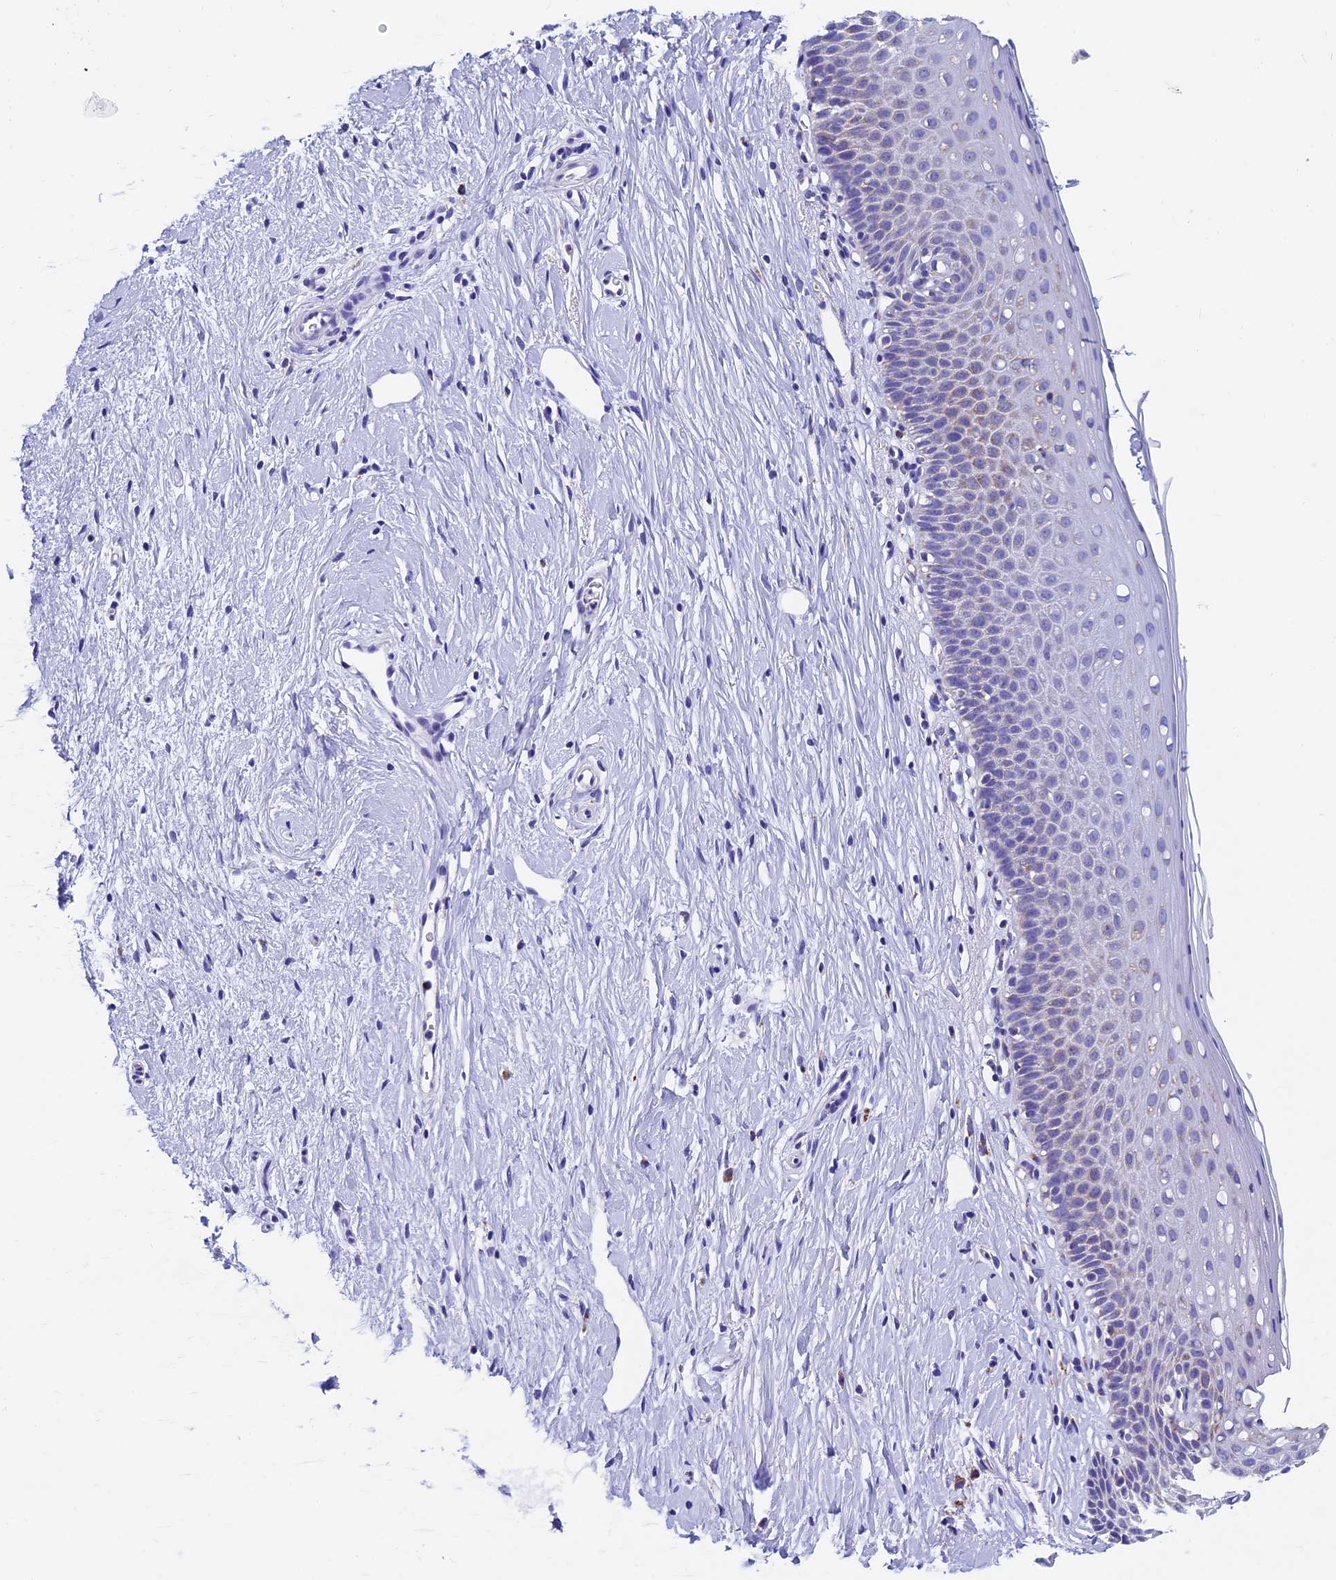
{"staining": {"intensity": "moderate", "quantity": "<25%", "location": "cytoplasmic/membranous"}, "tissue": "cervix", "cell_type": "Glandular cells", "image_type": "normal", "snomed": [{"axis": "morphology", "description": "Normal tissue, NOS"}, {"axis": "topography", "description": "Cervix"}], "caption": "Immunohistochemical staining of unremarkable human cervix shows <25% levels of moderate cytoplasmic/membranous protein staining in about <25% of glandular cells. The staining was performed using DAB, with brown indicating positive protein expression. Nuclei are stained blue with hematoxylin.", "gene": "SLC8B1", "patient": {"sex": "female", "age": 36}}